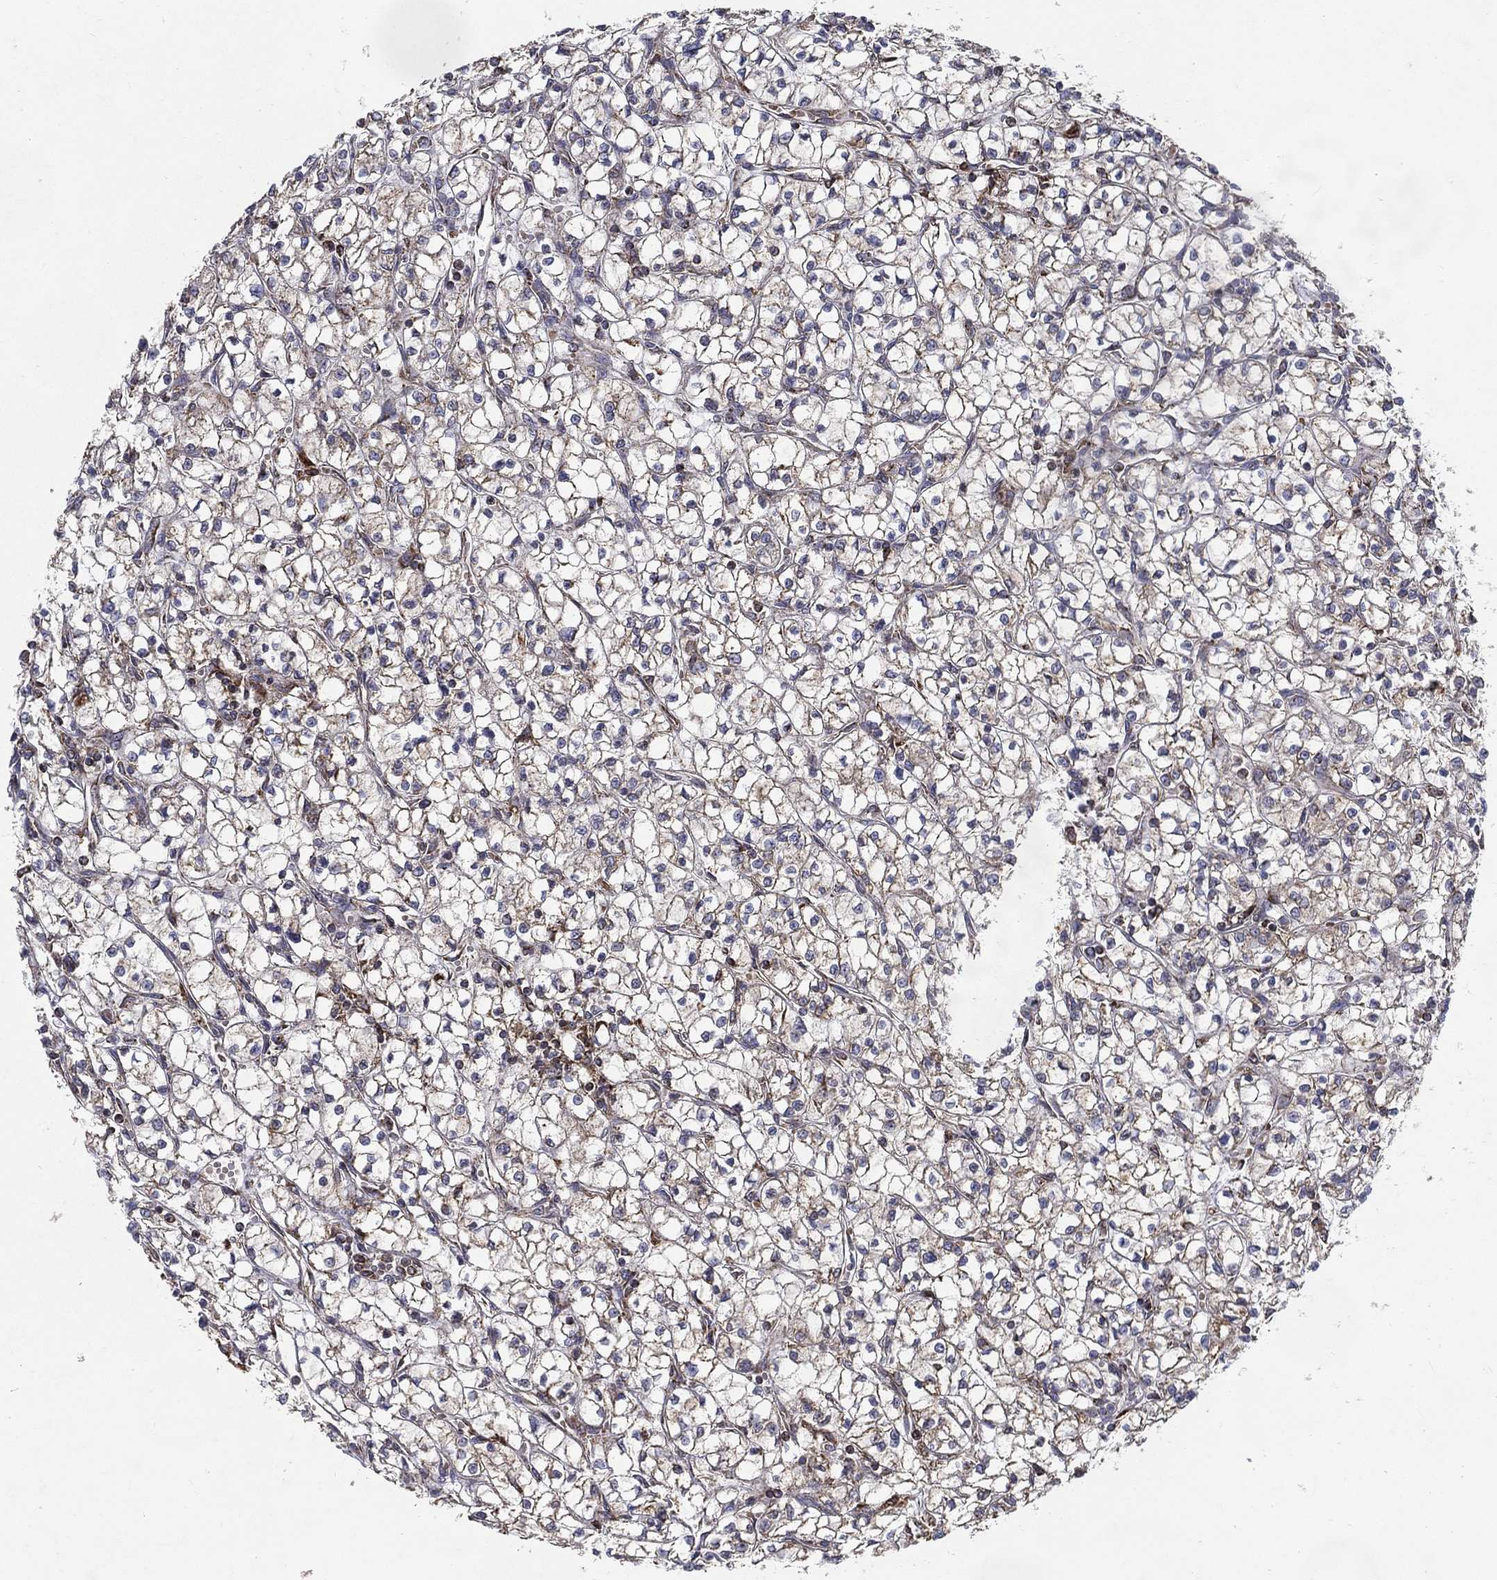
{"staining": {"intensity": "weak", "quantity": "25%-75%", "location": "cytoplasmic/membranous"}, "tissue": "renal cancer", "cell_type": "Tumor cells", "image_type": "cancer", "snomed": [{"axis": "morphology", "description": "Adenocarcinoma, NOS"}, {"axis": "topography", "description": "Kidney"}], "caption": "Protein staining of renal adenocarcinoma tissue demonstrates weak cytoplasmic/membranous staining in about 25%-75% of tumor cells.", "gene": "MT-CYB", "patient": {"sex": "female", "age": 64}}